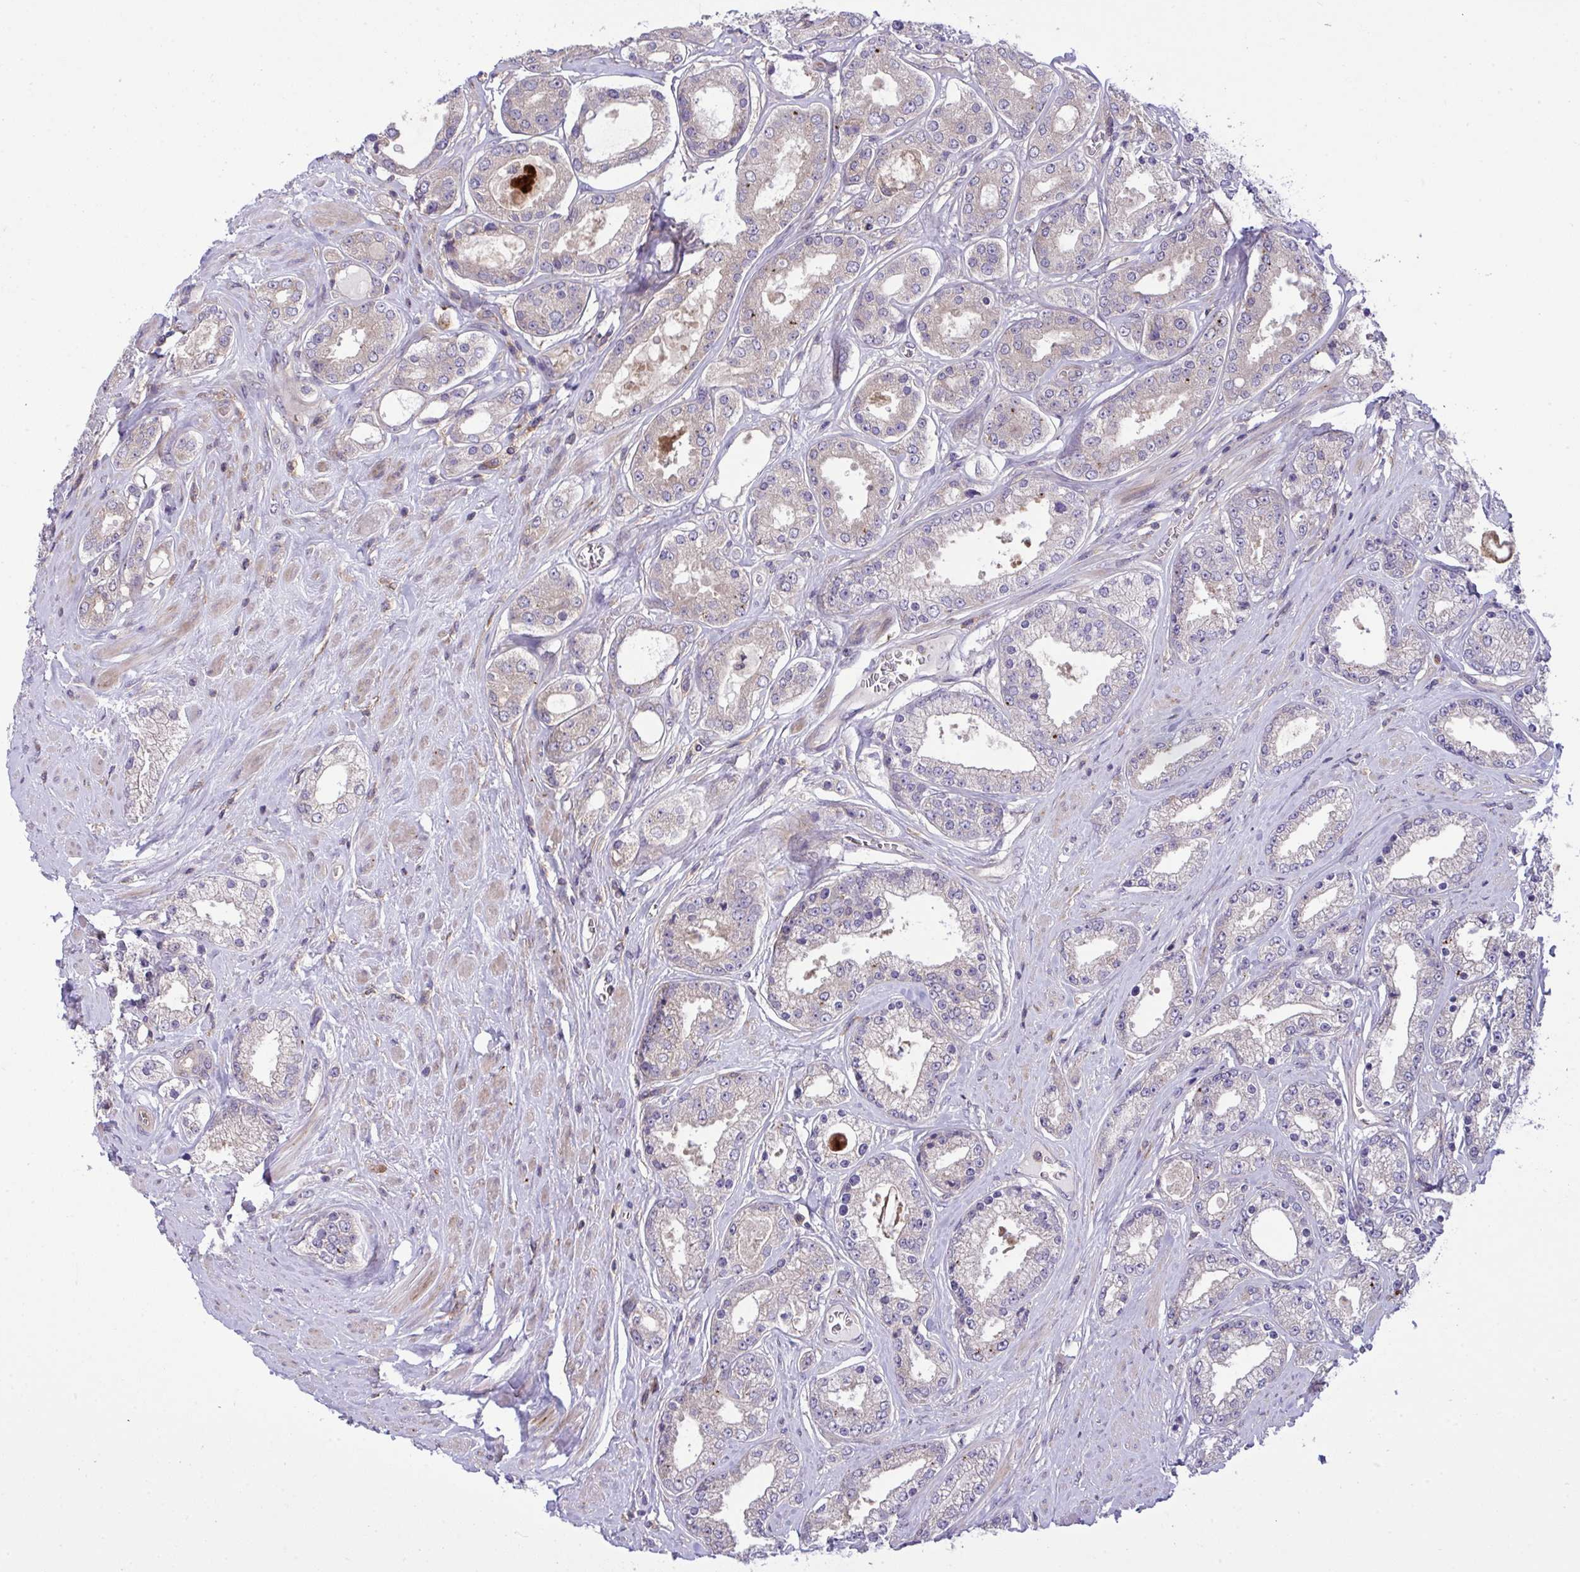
{"staining": {"intensity": "negative", "quantity": "none", "location": "none"}, "tissue": "prostate cancer", "cell_type": "Tumor cells", "image_type": "cancer", "snomed": [{"axis": "morphology", "description": "Adenocarcinoma, High grade"}, {"axis": "topography", "description": "Prostate"}], "caption": "Tumor cells show no significant protein positivity in prostate high-grade adenocarcinoma. (DAB IHC with hematoxylin counter stain).", "gene": "GRB14", "patient": {"sex": "male", "age": 66}}